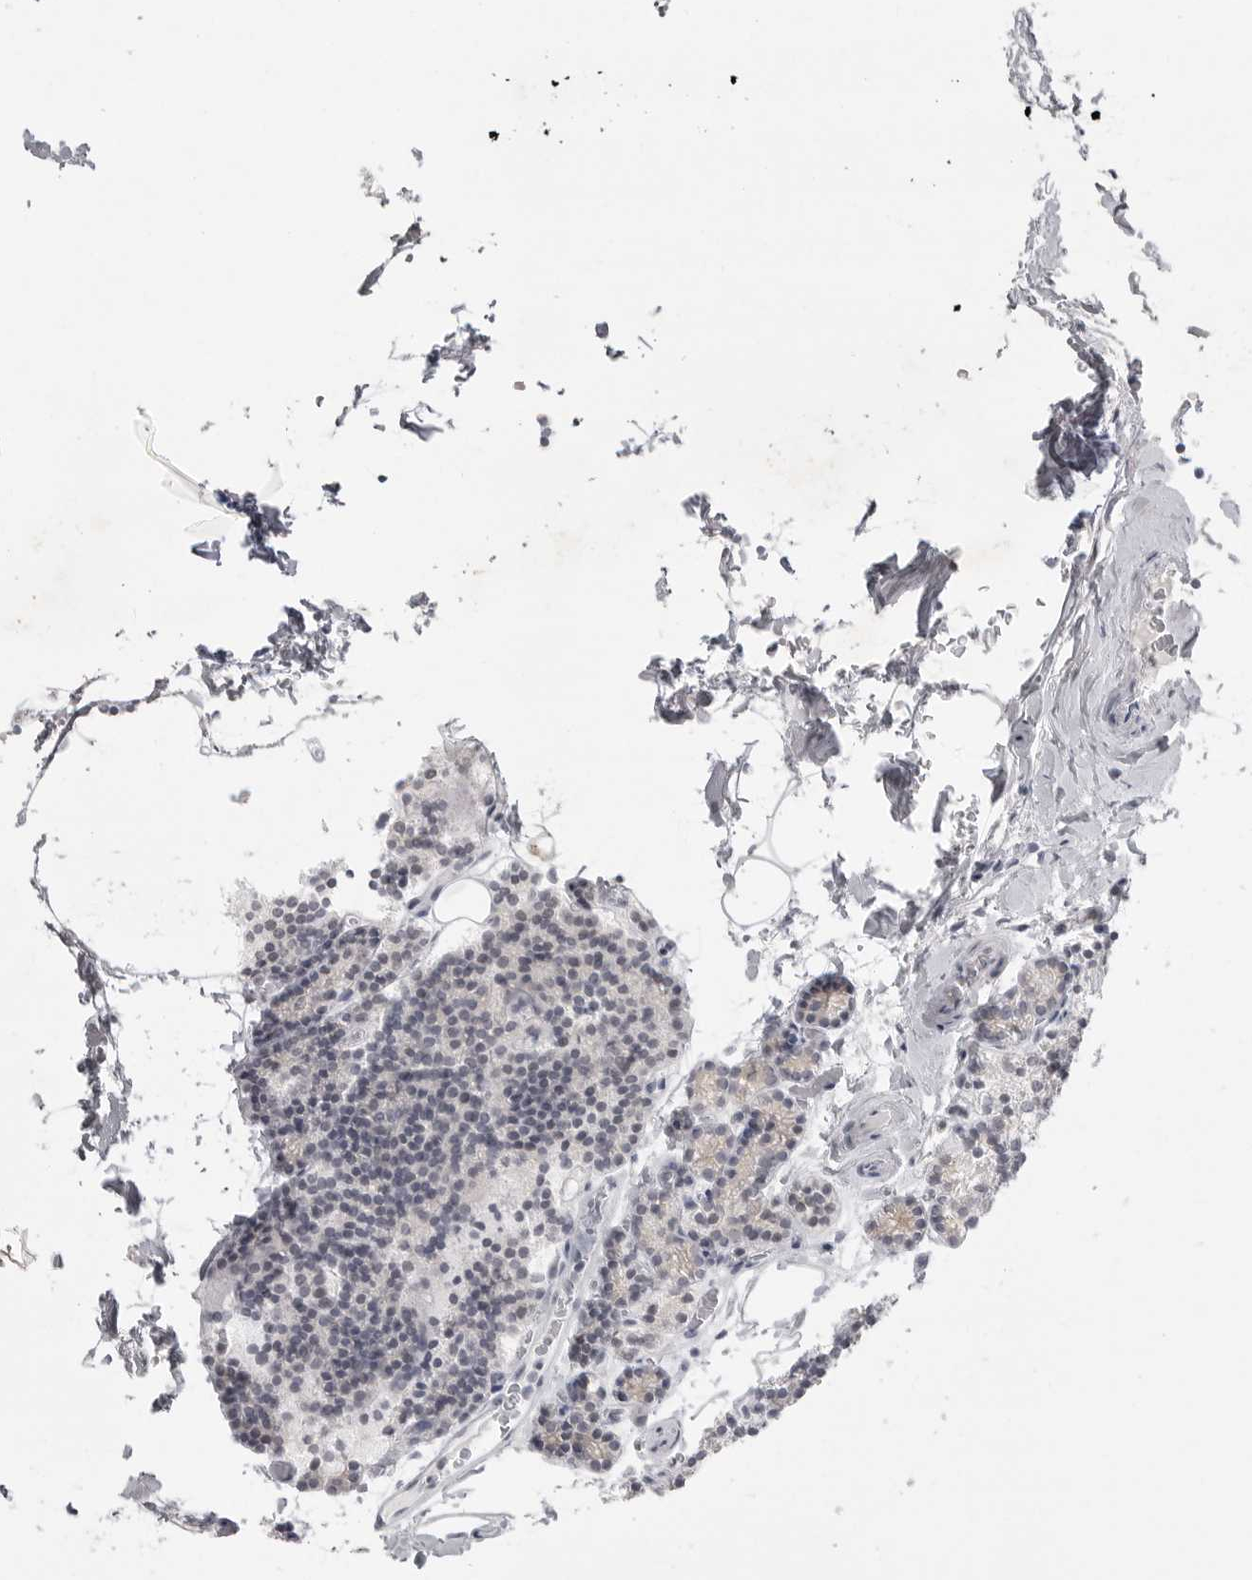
{"staining": {"intensity": "negative", "quantity": "none", "location": "none"}, "tissue": "parathyroid gland", "cell_type": "Glandular cells", "image_type": "normal", "snomed": [{"axis": "morphology", "description": "Normal tissue, NOS"}, {"axis": "topography", "description": "Parathyroid gland"}], "caption": "The image displays no staining of glandular cells in benign parathyroid gland. (DAB immunohistochemistry (IHC) visualized using brightfield microscopy, high magnification).", "gene": "TCTN3", "patient": {"sex": "male", "age": 42}}